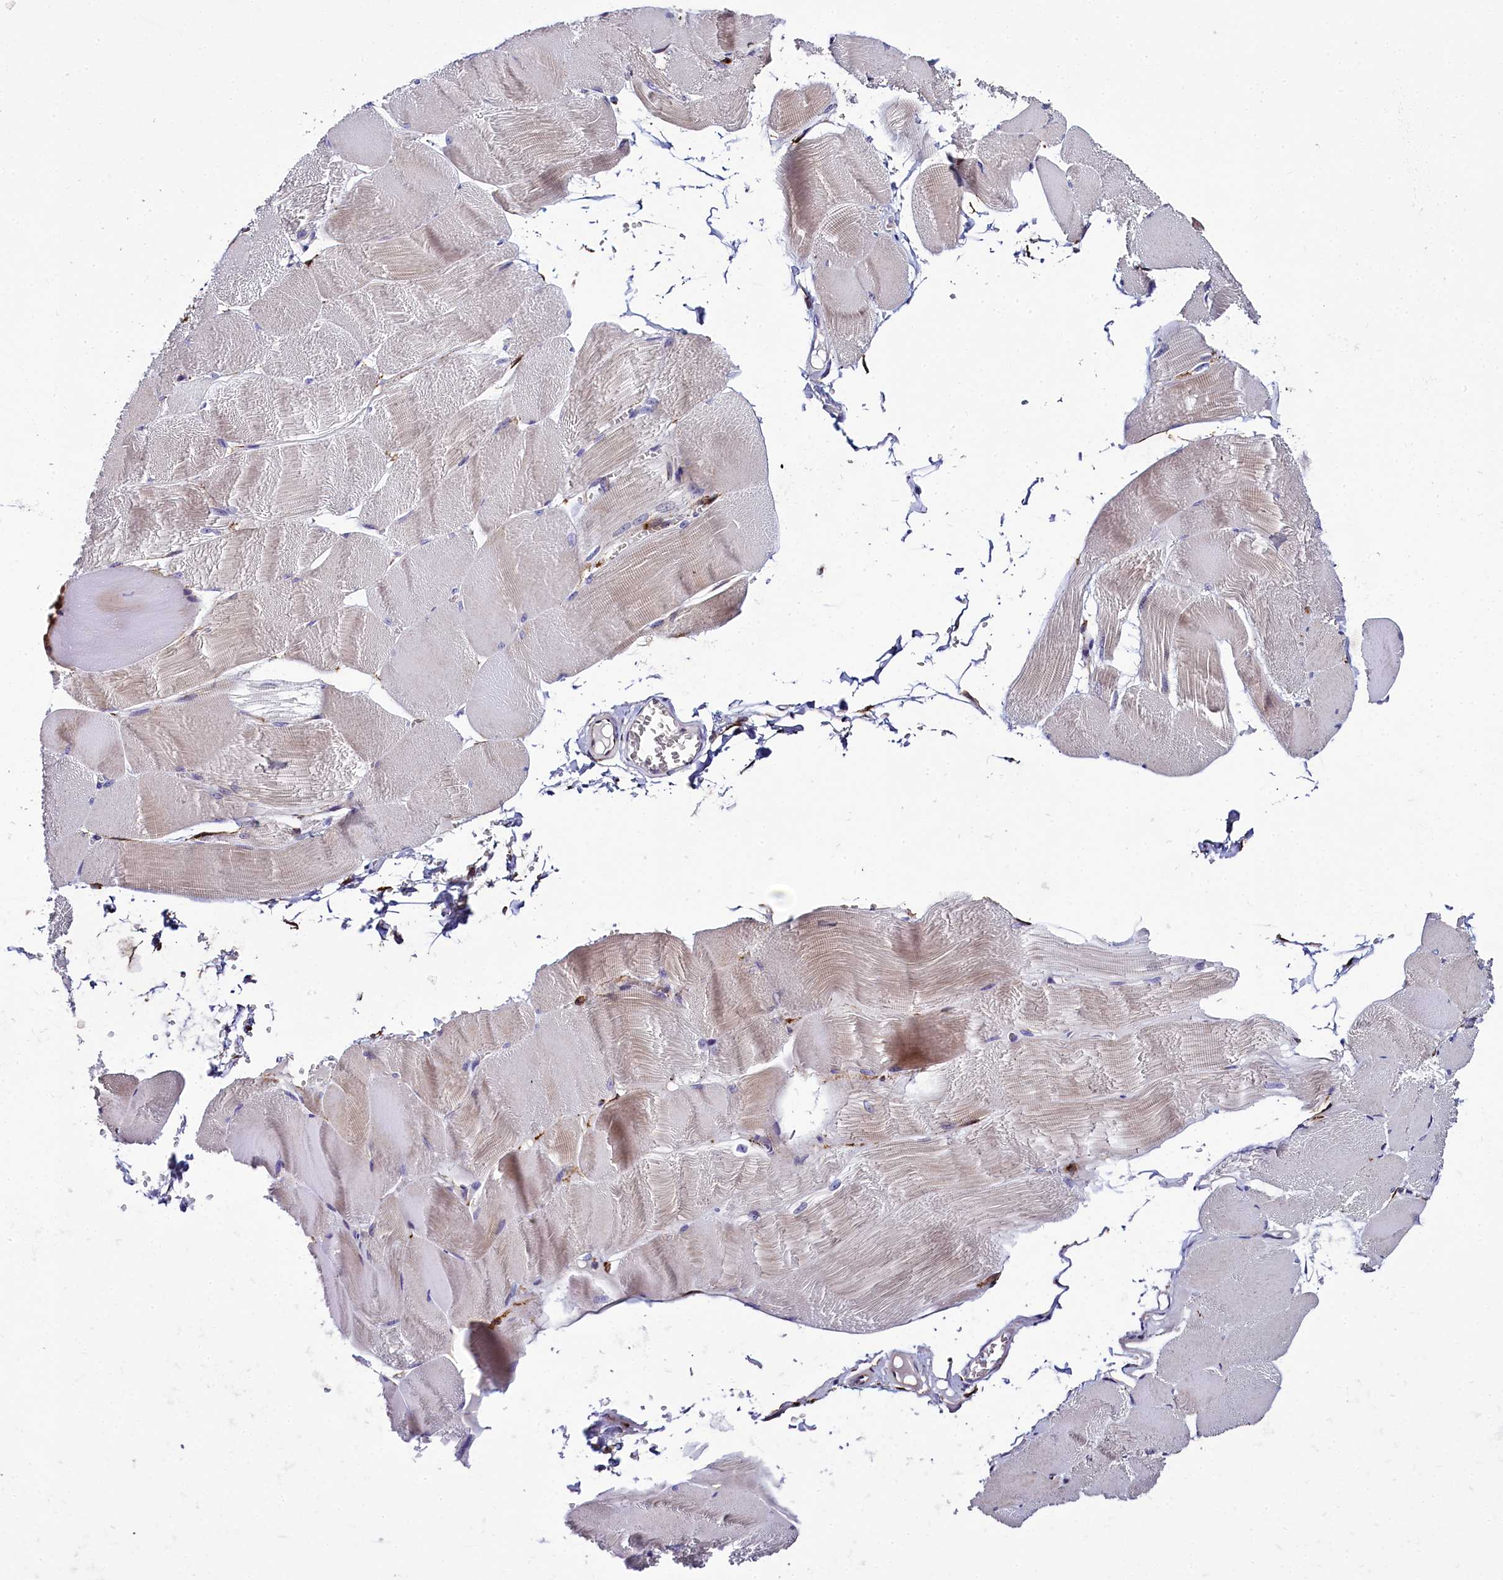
{"staining": {"intensity": "weak", "quantity": "25%-75%", "location": "cytoplasmic/membranous"}, "tissue": "skeletal muscle", "cell_type": "Myocytes", "image_type": "normal", "snomed": [{"axis": "morphology", "description": "Normal tissue, NOS"}, {"axis": "morphology", "description": "Basal cell carcinoma"}, {"axis": "topography", "description": "Skeletal muscle"}], "caption": "A brown stain labels weak cytoplasmic/membranous expression of a protein in myocytes of benign human skeletal muscle.", "gene": "MRC2", "patient": {"sex": "female", "age": 64}}